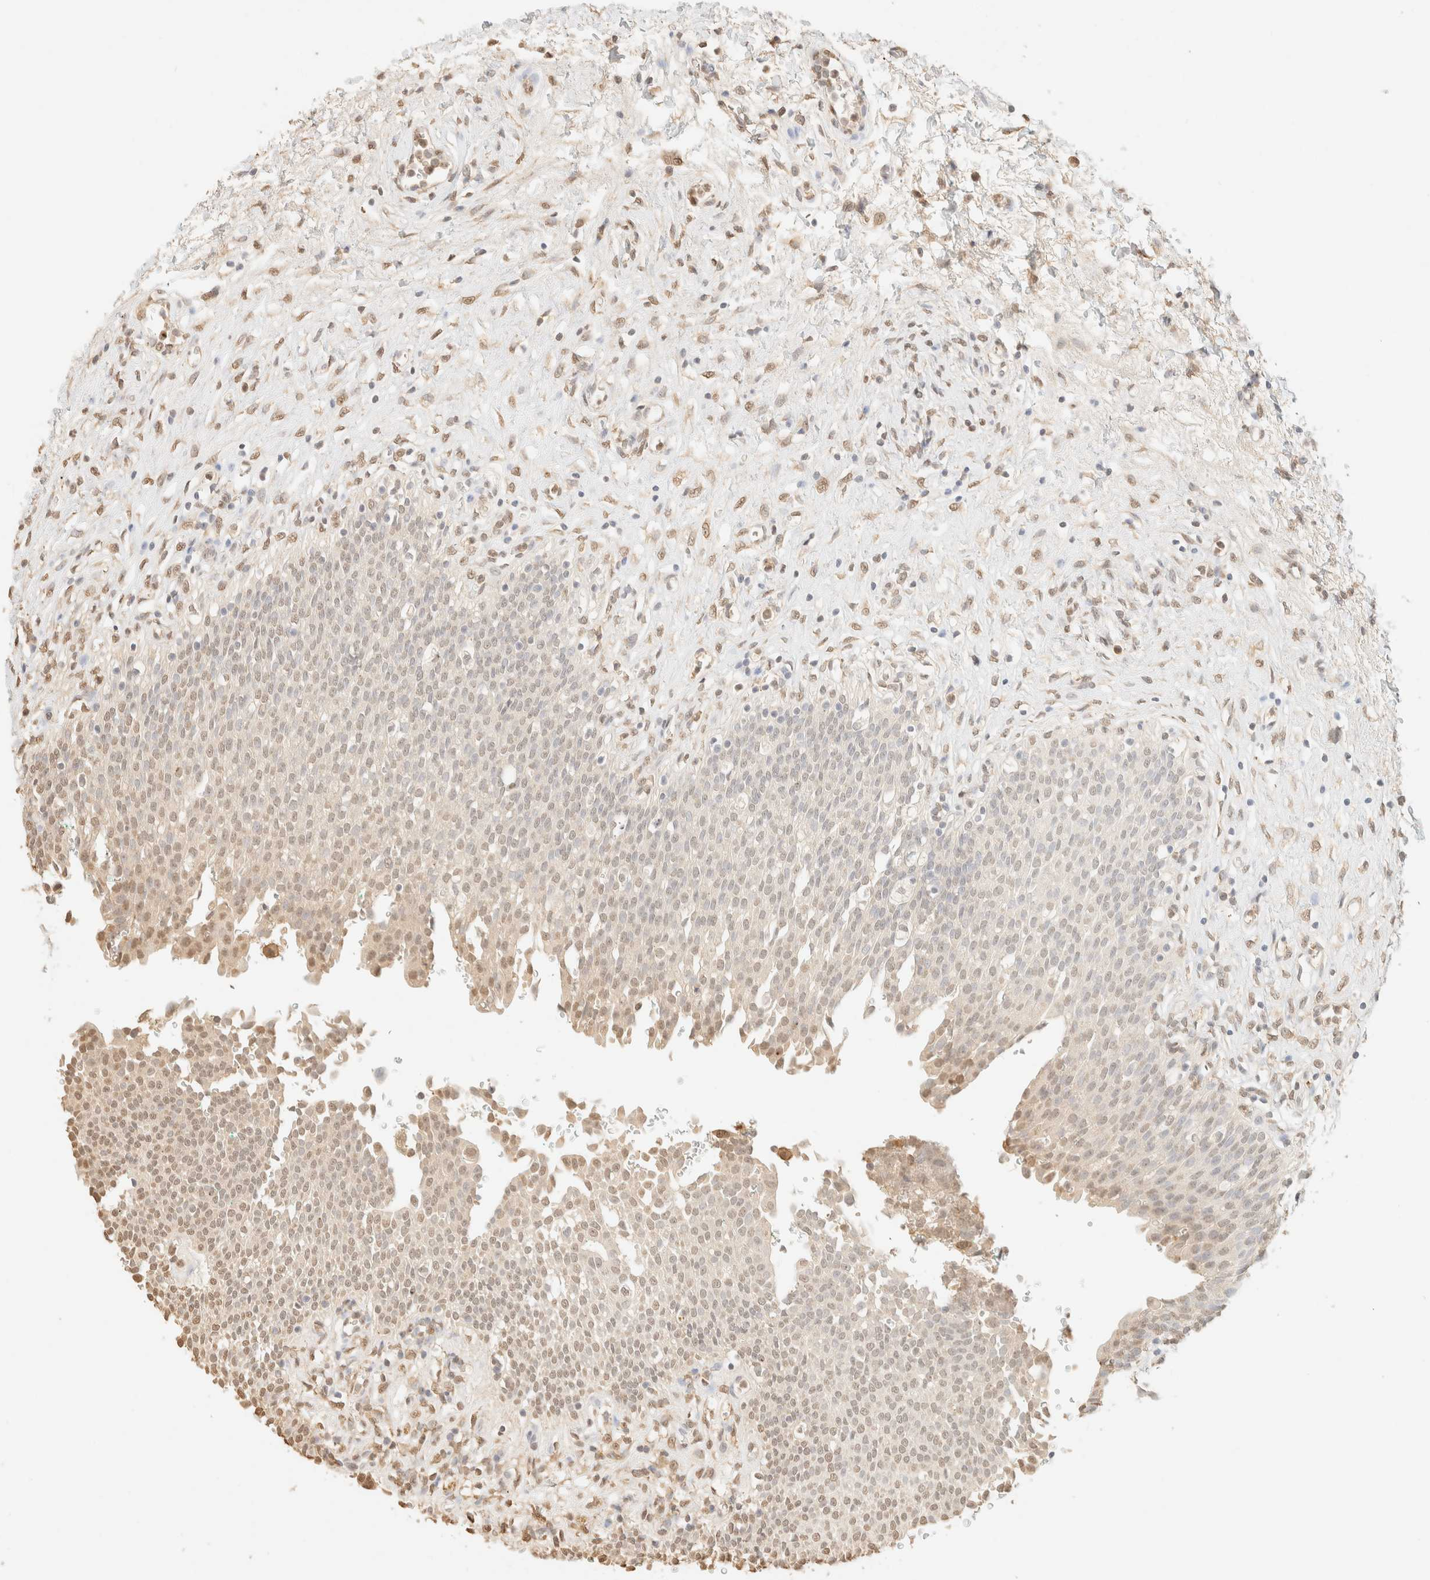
{"staining": {"intensity": "moderate", "quantity": "<25%", "location": "nuclear"}, "tissue": "urinary bladder", "cell_type": "Urothelial cells", "image_type": "normal", "snomed": [{"axis": "morphology", "description": "Urothelial carcinoma, High grade"}, {"axis": "topography", "description": "Urinary bladder"}], "caption": "This is an image of immunohistochemistry (IHC) staining of normal urinary bladder, which shows moderate expression in the nuclear of urothelial cells.", "gene": "S100A13", "patient": {"sex": "male", "age": 46}}